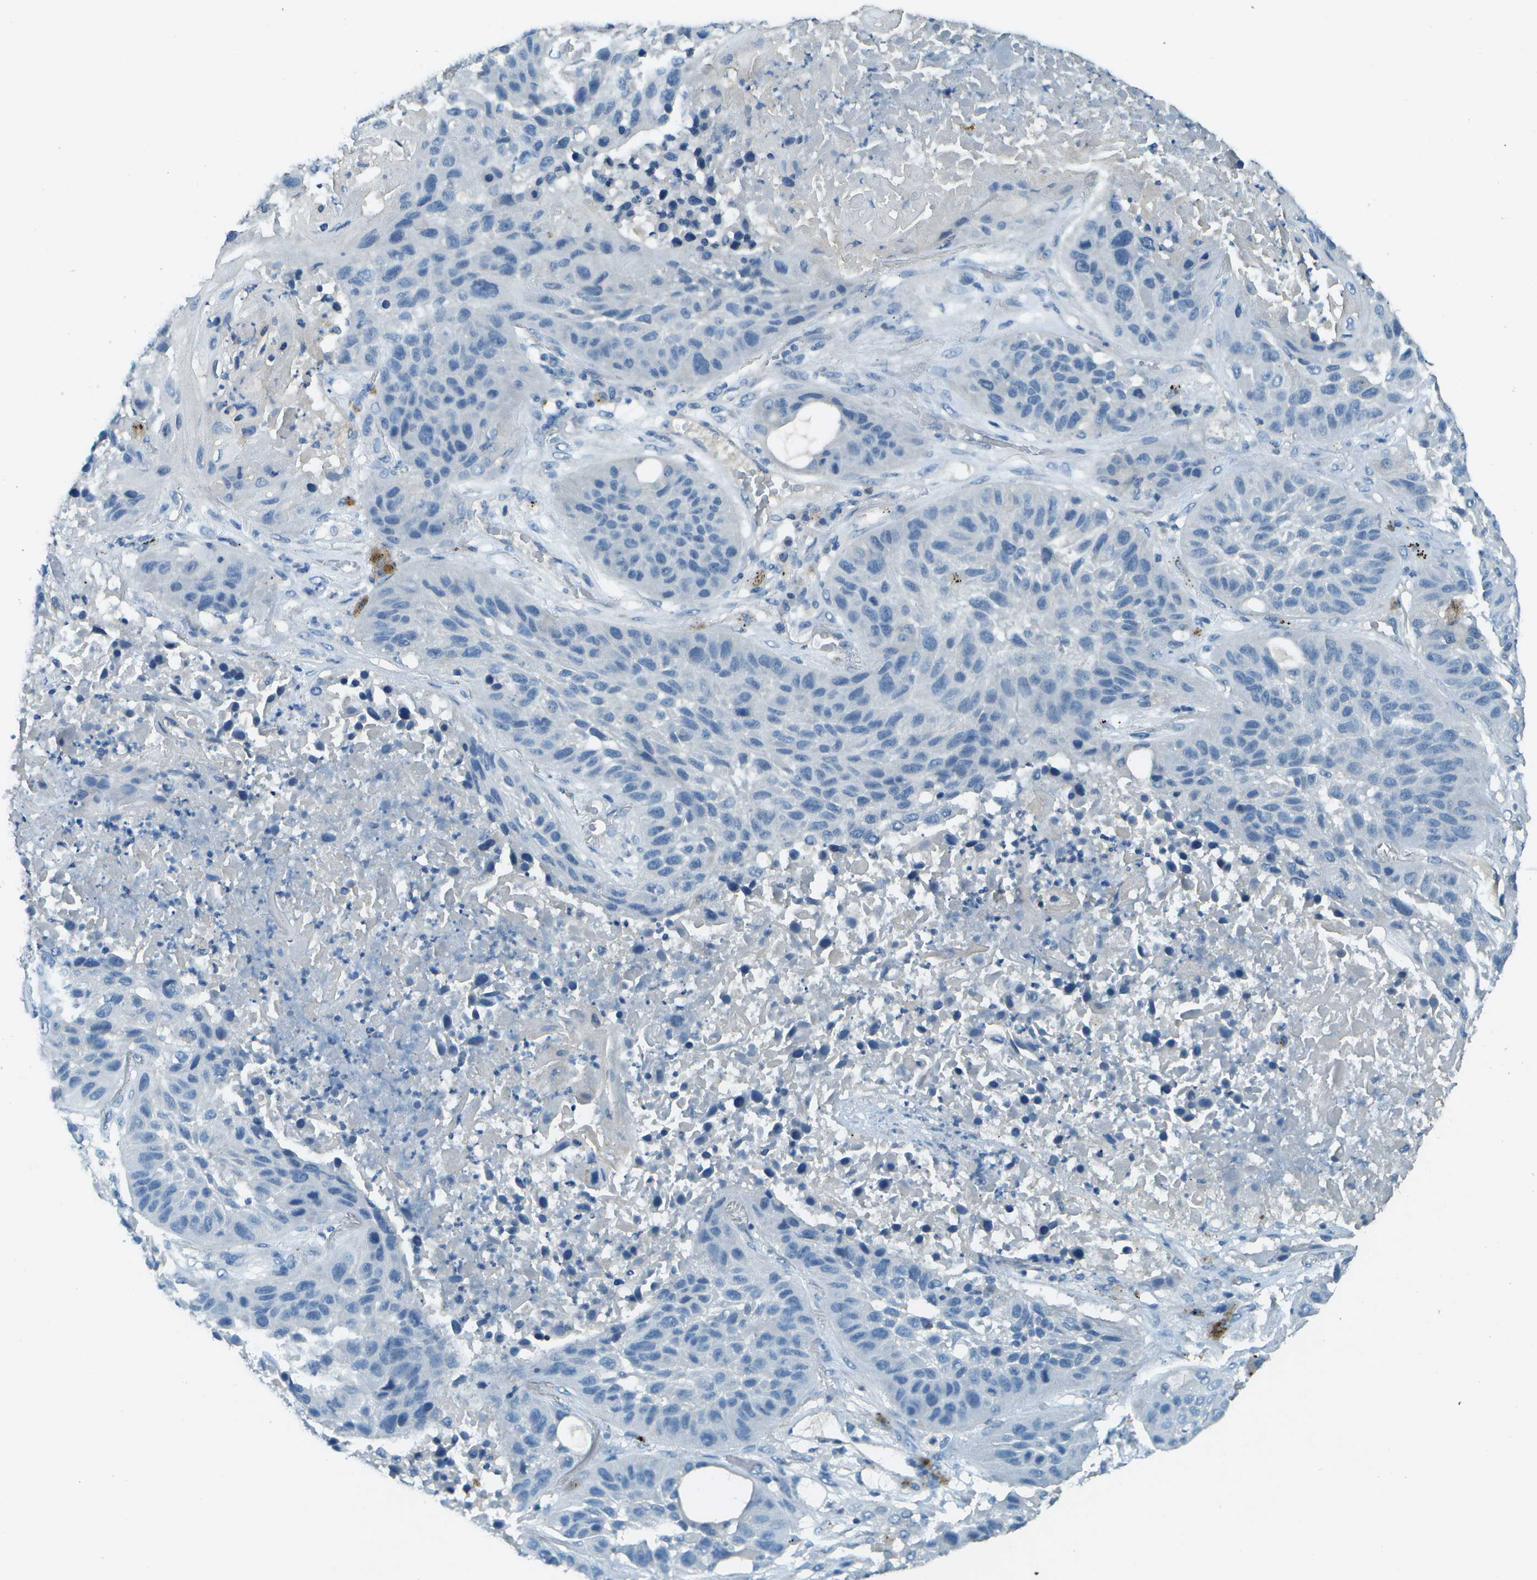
{"staining": {"intensity": "negative", "quantity": "none", "location": "none"}, "tissue": "lung cancer", "cell_type": "Tumor cells", "image_type": "cancer", "snomed": [{"axis": "morphology", "description": "Squamous cell carcinoma, NOS"}, {"axis": "topography", "description": "Lung"}], "caption": "An image of human lung squamous cell carcinoma is negative for staining in tumor cells.", "gene": "LGI2", "patient": {"sex": "male", "age": 57}}